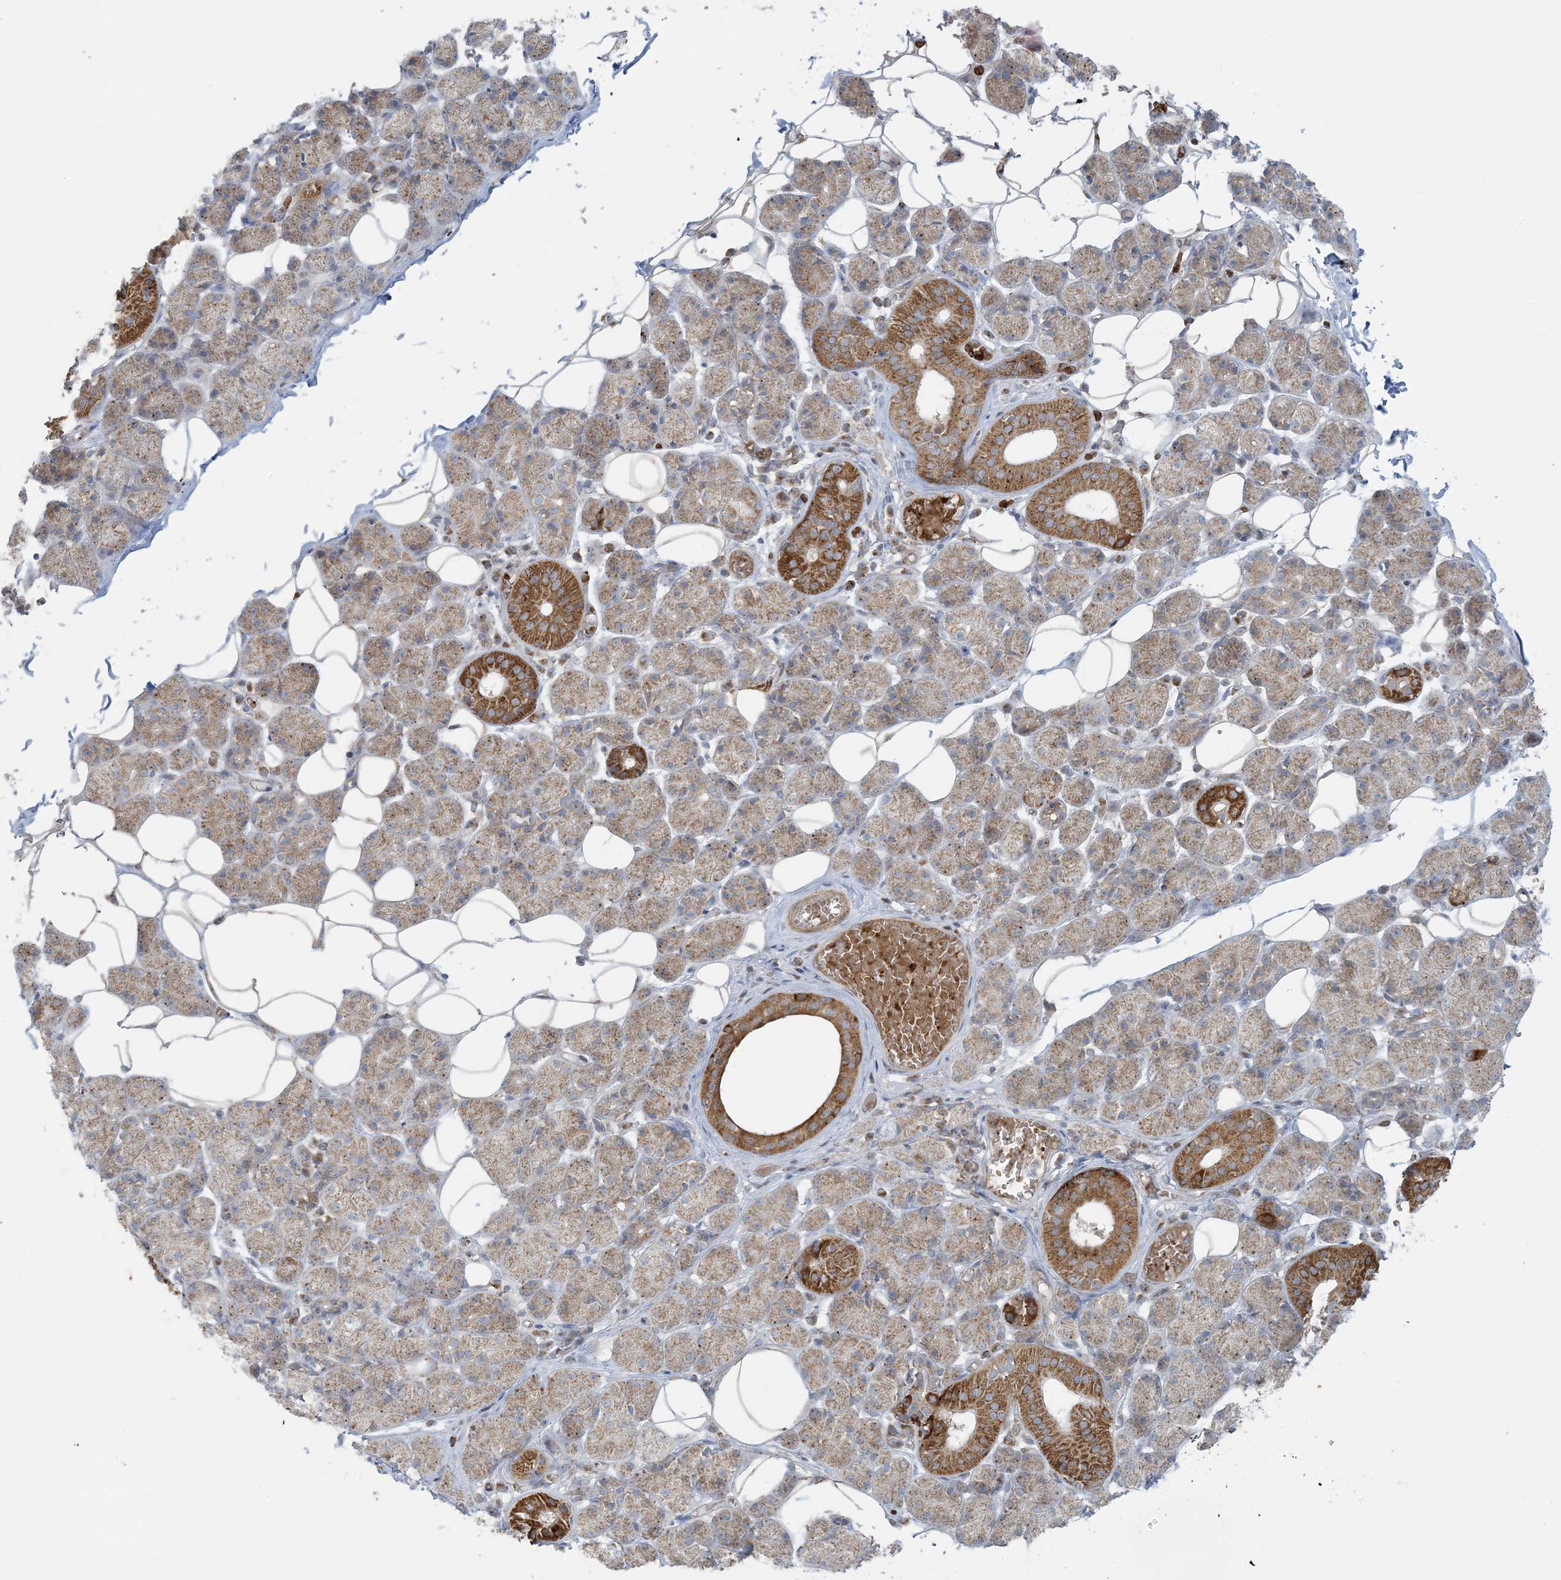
{"staining": {"intensity": "moderate", "quantity": "25%-75%", "location": "cytoplasmic/membranous"}, "tissue": "salivary gland", "cell_type": "Glandular cells", "image_type": "normal", "snomed": [{"axis": "morphology", "description": "Normal tissue, NOS"}, {"axis": "topography", "description": "Salivary gland"}], "caption": "Approximately 25%-75% of glandular cells in unremarkable salivary gland reveal moderate cytoplasmic/membranous protein positivity as visualized by brown immunohistochemical staining.", "gene": "PIK3R4", "patient": {"sex": "female", "age": 33}}